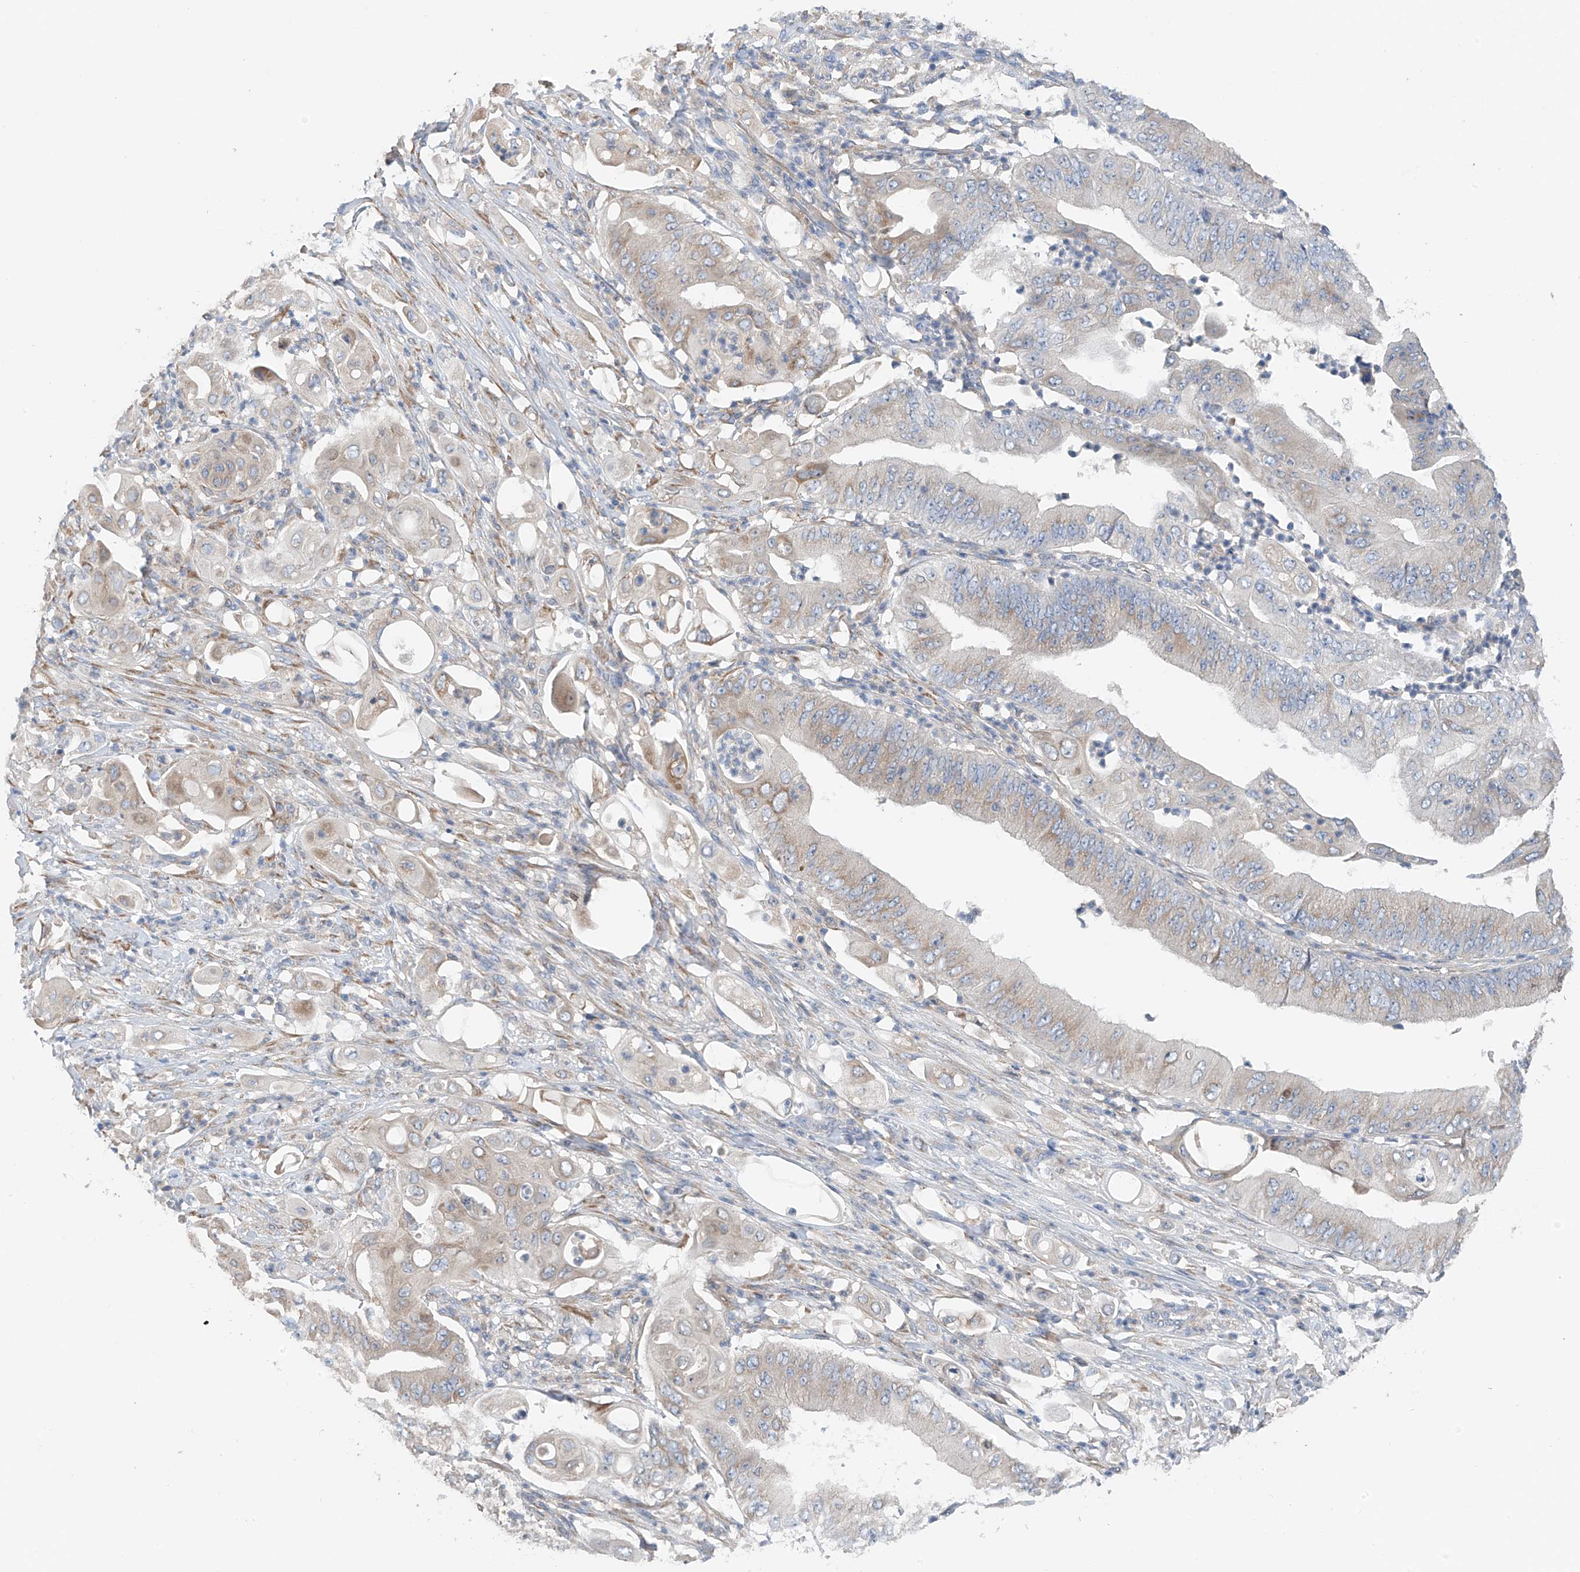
{"staining": {"intensity": "weak", "quantity": "<25%", "location": "cytoplasmic/membranous"}, "tissue": "pancreatic cancer", "cell_type": "Tumor cells", "image_type": "cancer", "snomed": [{"axis": "morphology", "description": "Adenocarcinoma, NOS"}, {"axis": "topography", "description": "Pancreas"}], "caption": "High magnification brightfield microscopy of pancreatic cancer (adenocarcinoma) stained with DAB (3,3'-diaminobenzidine) (brown) and counterstained with hematoxylin (blue): tumor cells show no significant expression. (Brightfield microscopy of DAB immunohistochemistry (IHC) at high magnification).", "gene": "GALNTL6", "patient": {"sex": "female", "age": 77}}